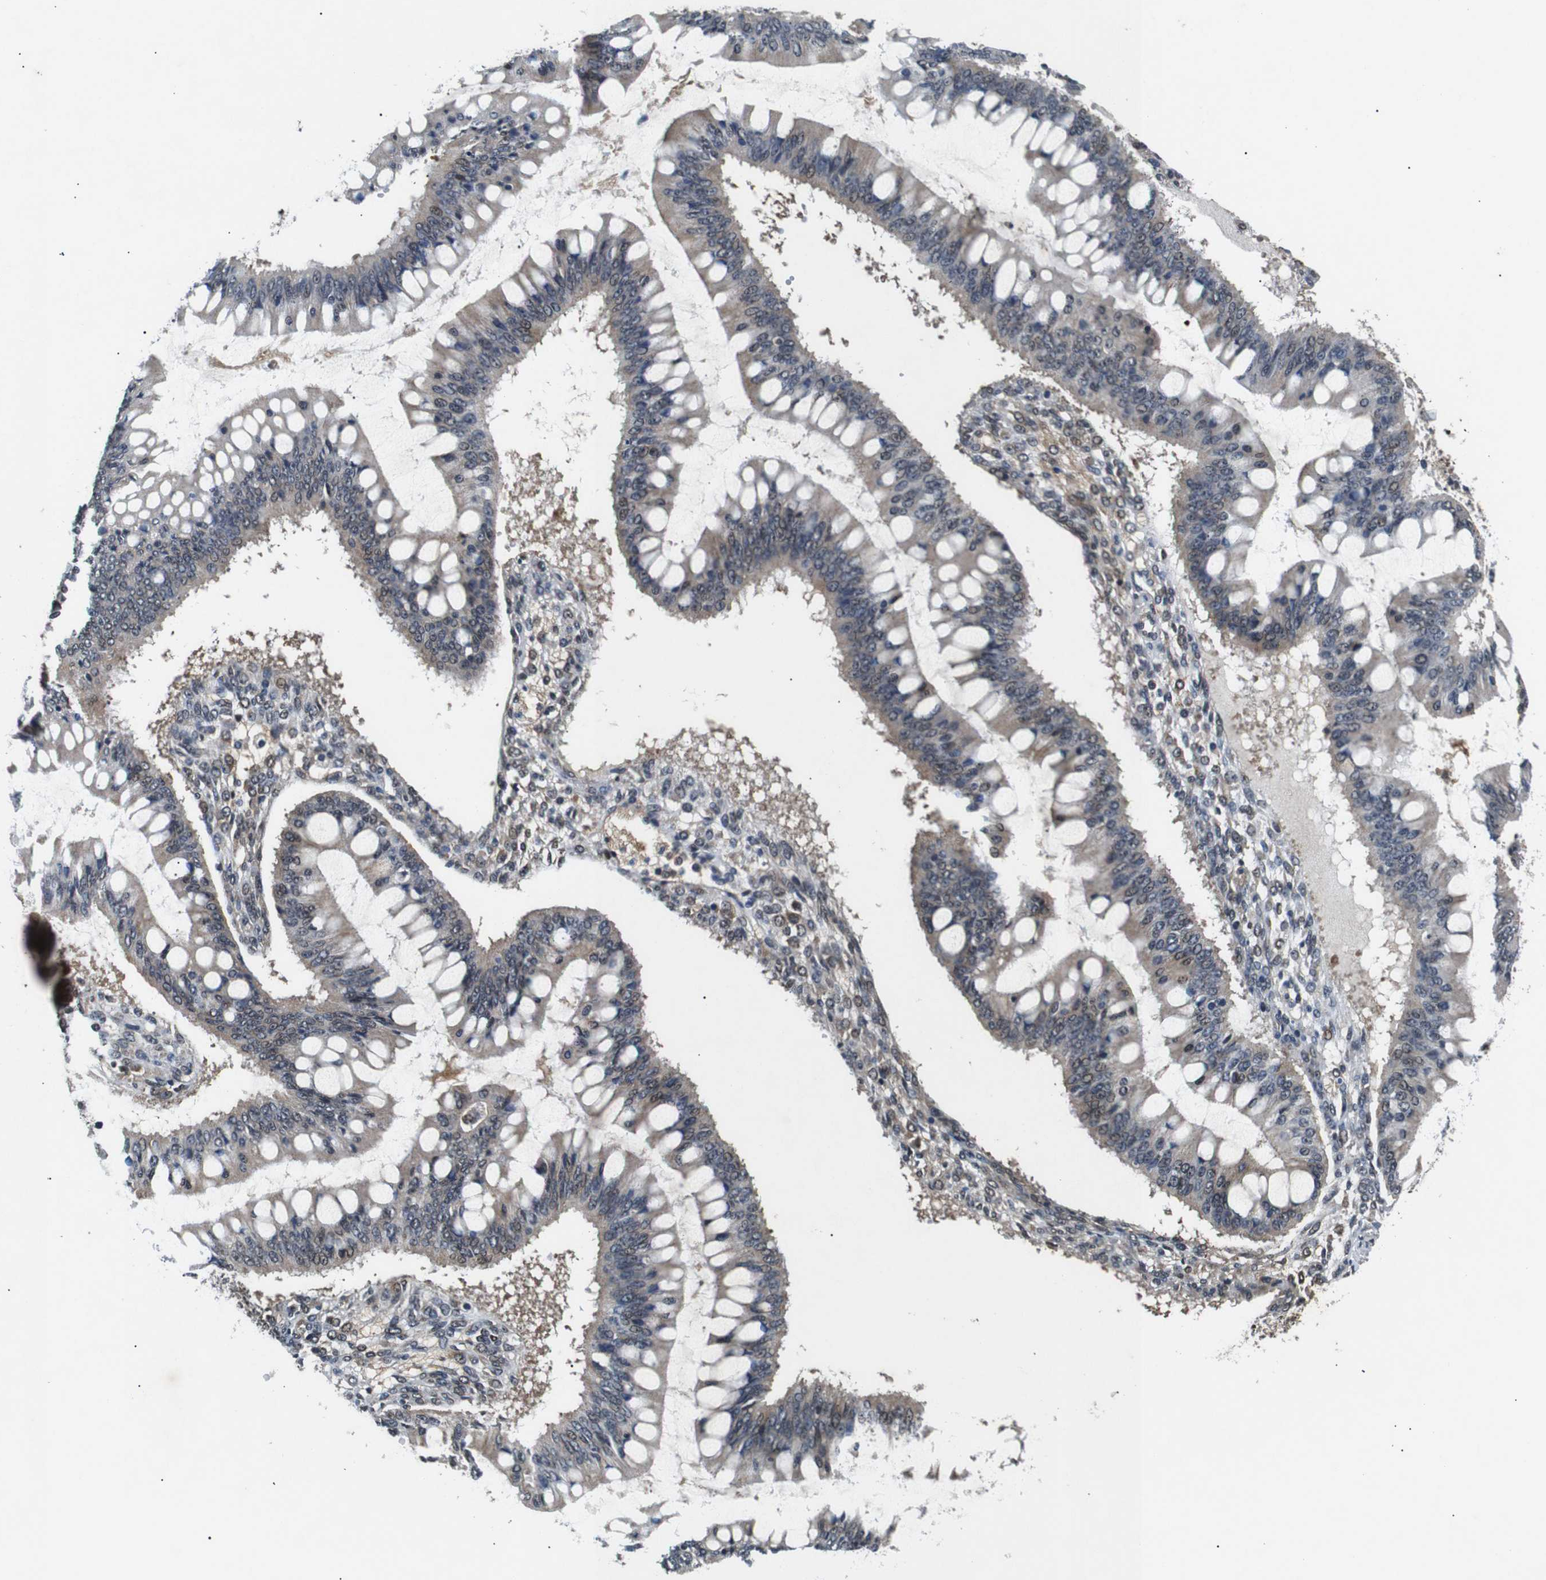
{"staining": {"intensity": "moderate", "quantity": ">75%", "location": "cytoplasmic/membranous,nuclear"}, "tissue": "ovarian cancer", "cell_type": "Tumor cells", "image_type": "cancer", "snomed": [{"axis": "morphology", "description": "Cystadenocarcinoma, mucinous, NOS"}, {"axis": "topography", "description": "Ovary"}], "caption": "A micrograph of ovarian cancer stained for a protein demonstrates moderate cytoplasmic/membranous and nuclear brown staining in tumor cells.", "gene": "SKP1", "patient": {"sex": "female", "age": 73}}